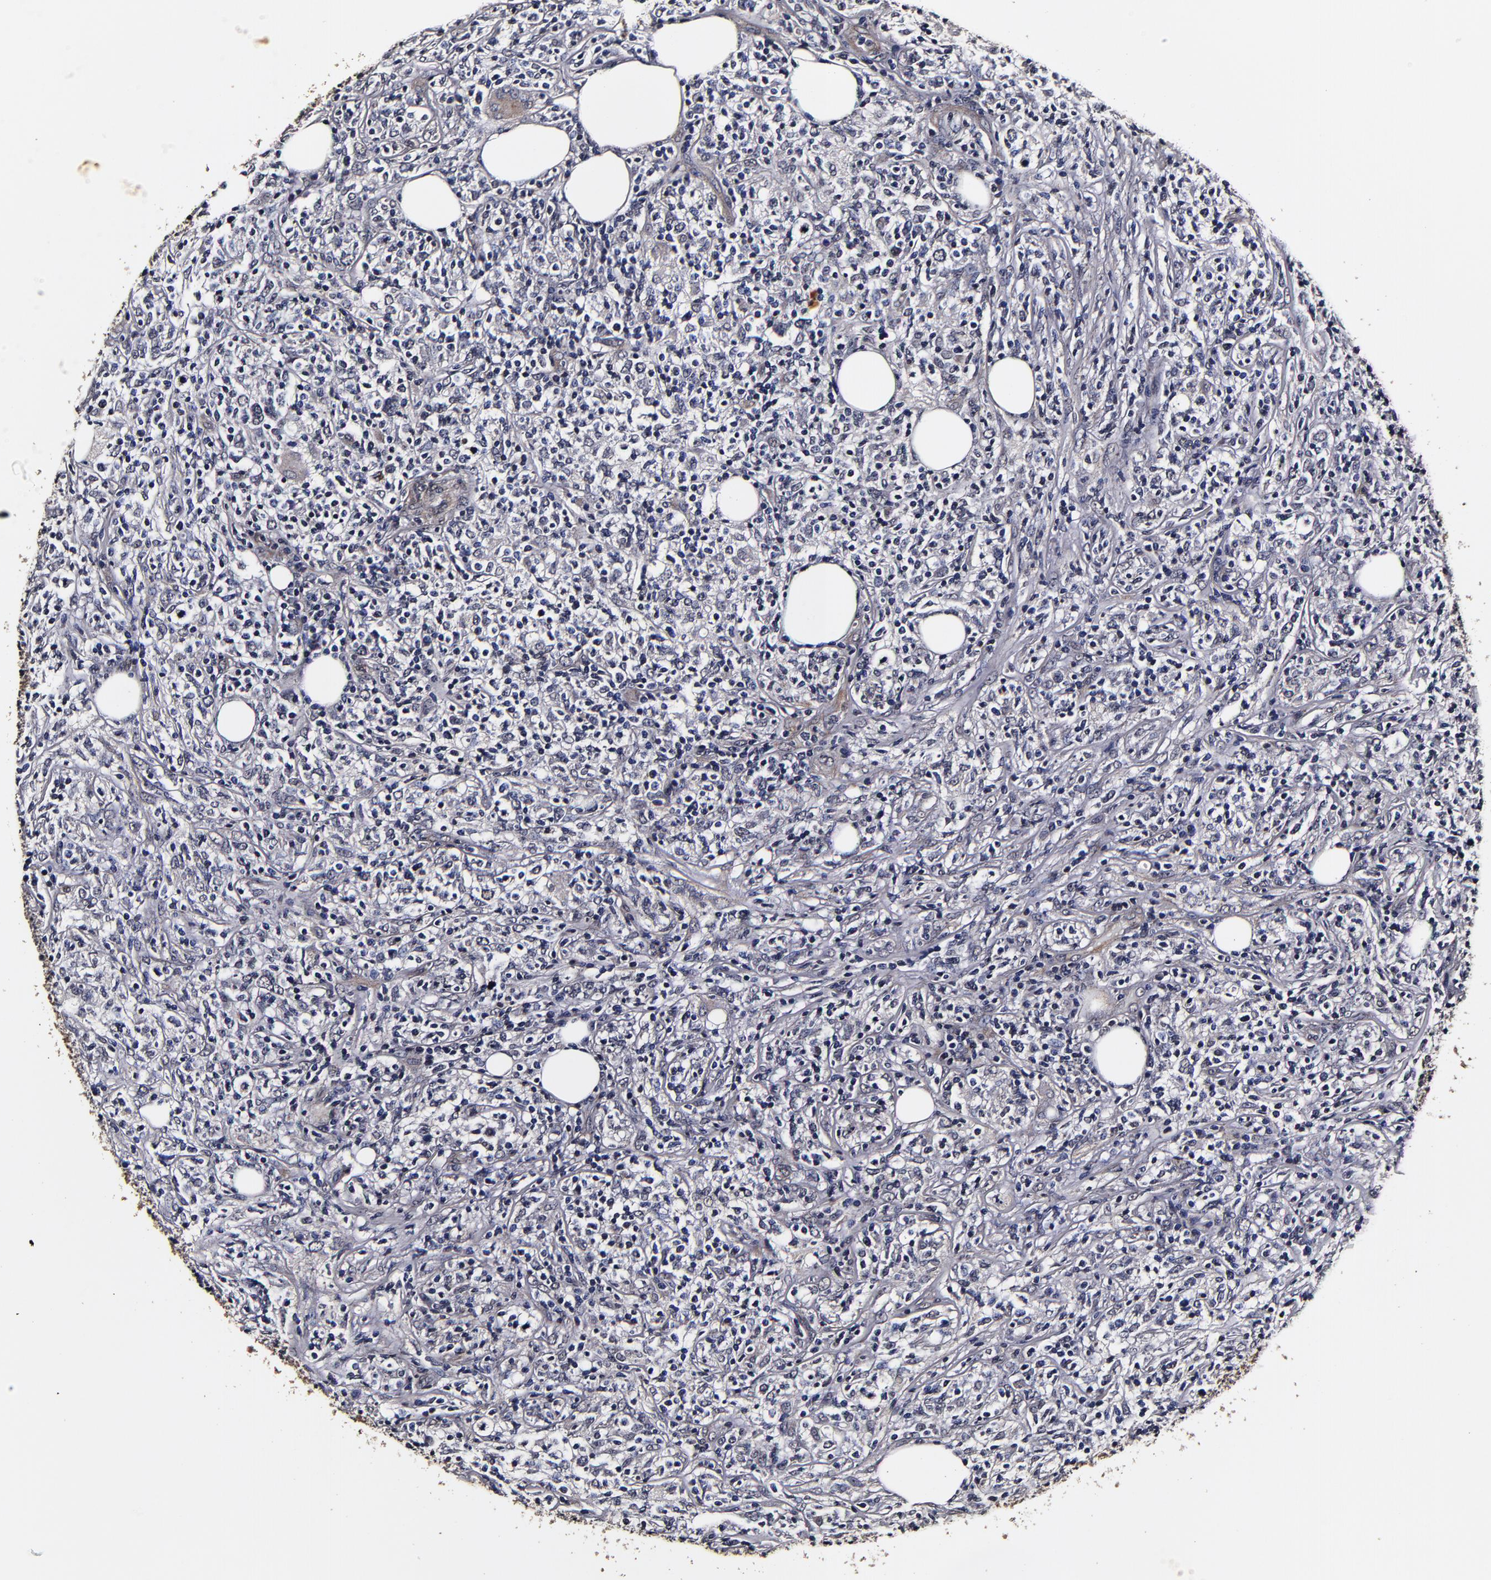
{"staining": {"intensity": "negative", "quantity": "none", "location": "none"}, "tissue": "lymphoma", "cell_type": "Tumor cells", "image_type": "cancer", "snomed": [{"axis": "morphology", "description": "Malignant lymphoma, non-Hodgkin's type, High grade"}, {"axis": "topography", "description": "Lymph node"}], "caption": "Immunohistochemistry histopathology image of human lymphoma stained for a protein (brown), which exhibits no expression in tumor cells.", "gene": "MMP15", "patient": {"sex": "female", "age": 84}}